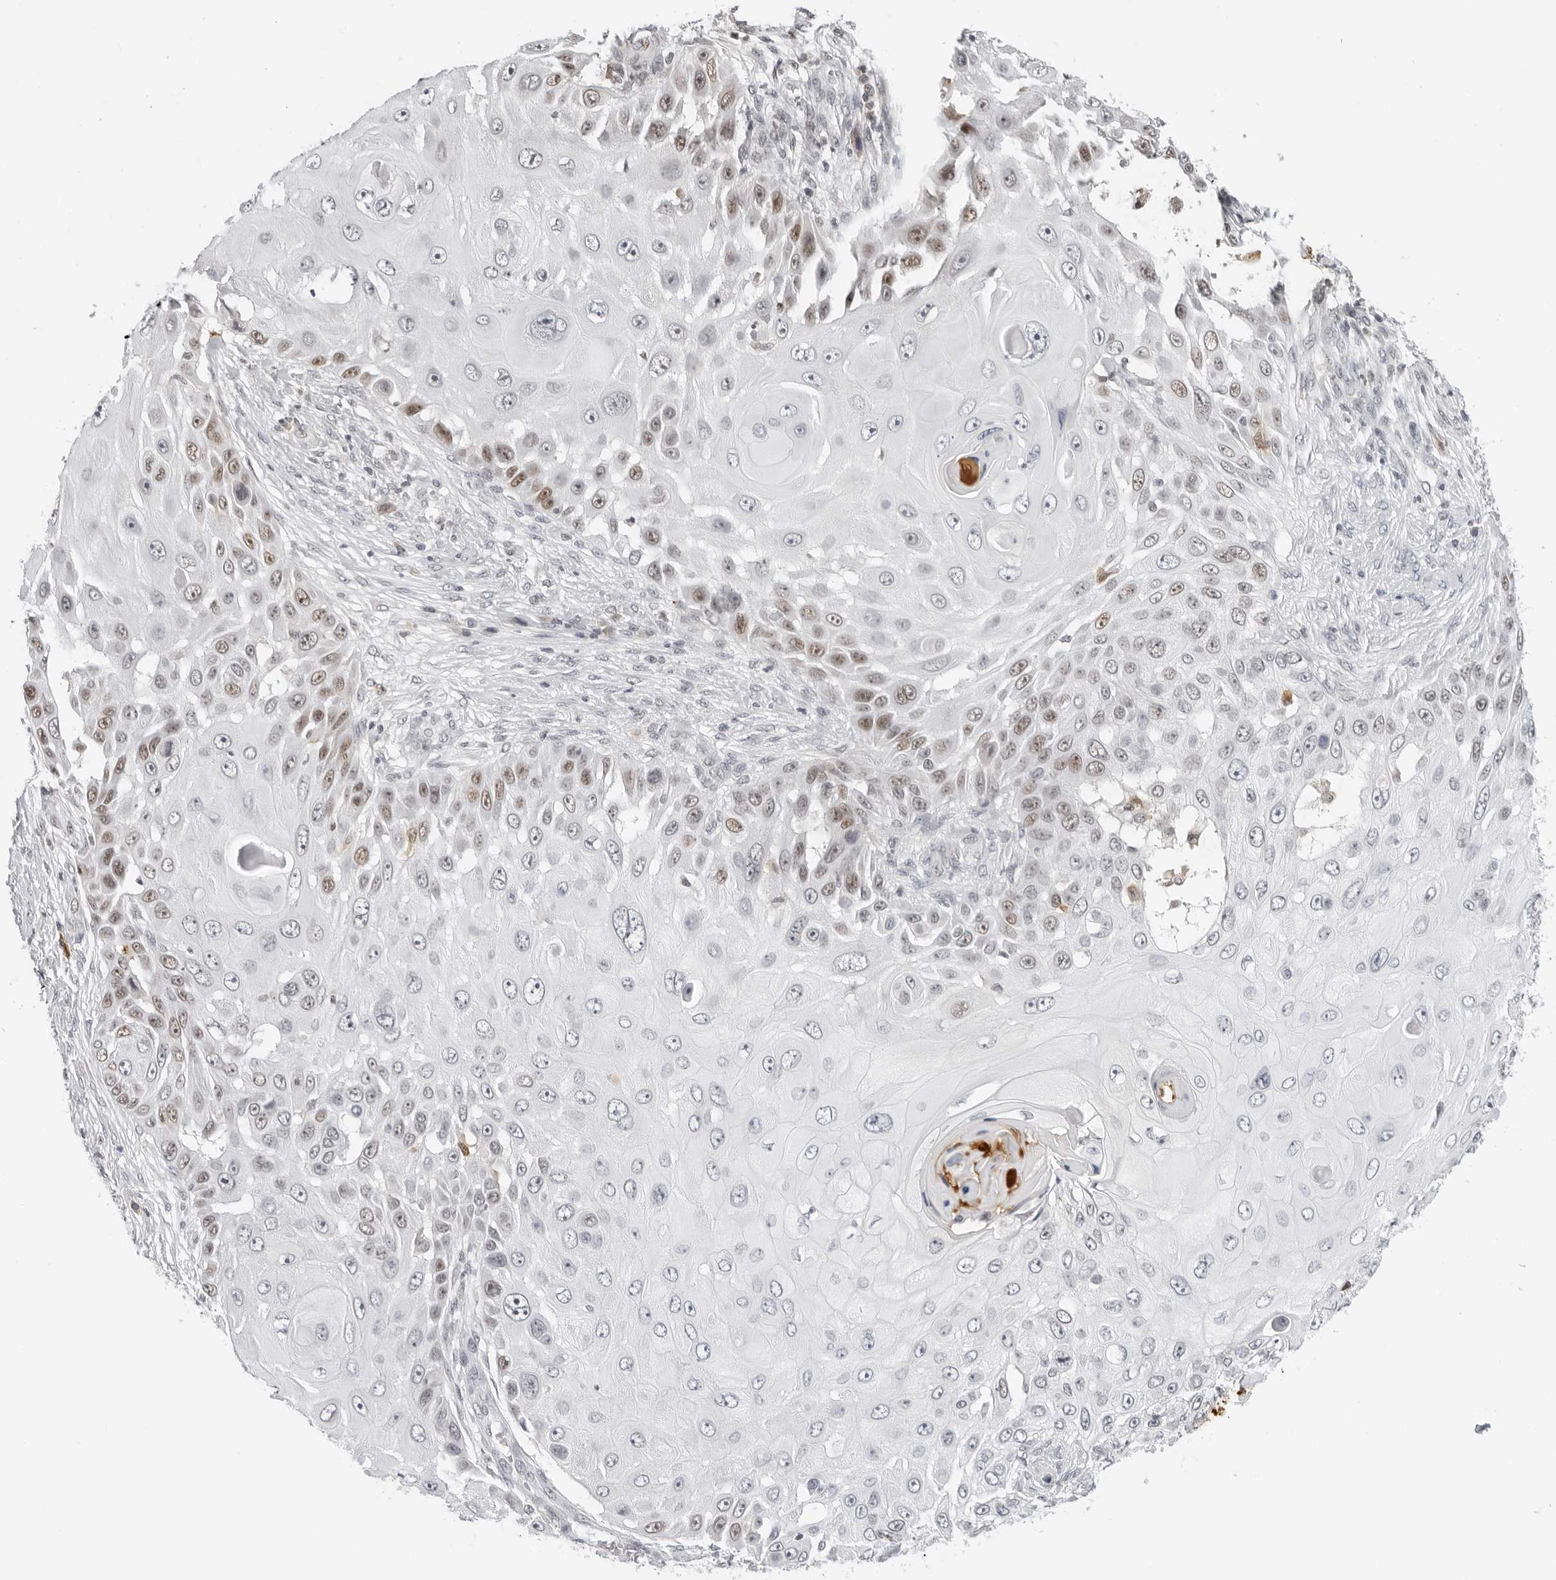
{"staining": {"intensity": "moderate", "quantity": "<25%", "location": "nuclear"}, "tissue": "skin cancer", "cell_type": "Tumor cells", "image_type": "cancer", "snomed": [{"axis": "morphology", "description": "Squamous cell carcinoma, NOS"}, {"axis": "topography", "description": "Skin"}], "caption": "Protein analysis of skin squamous cell carcinoma tissue reveals moderate nuclear positivity in about <25% of tumor cells.", "gene": "MSH6", "patient": {"sex": "female", "age": 44}}